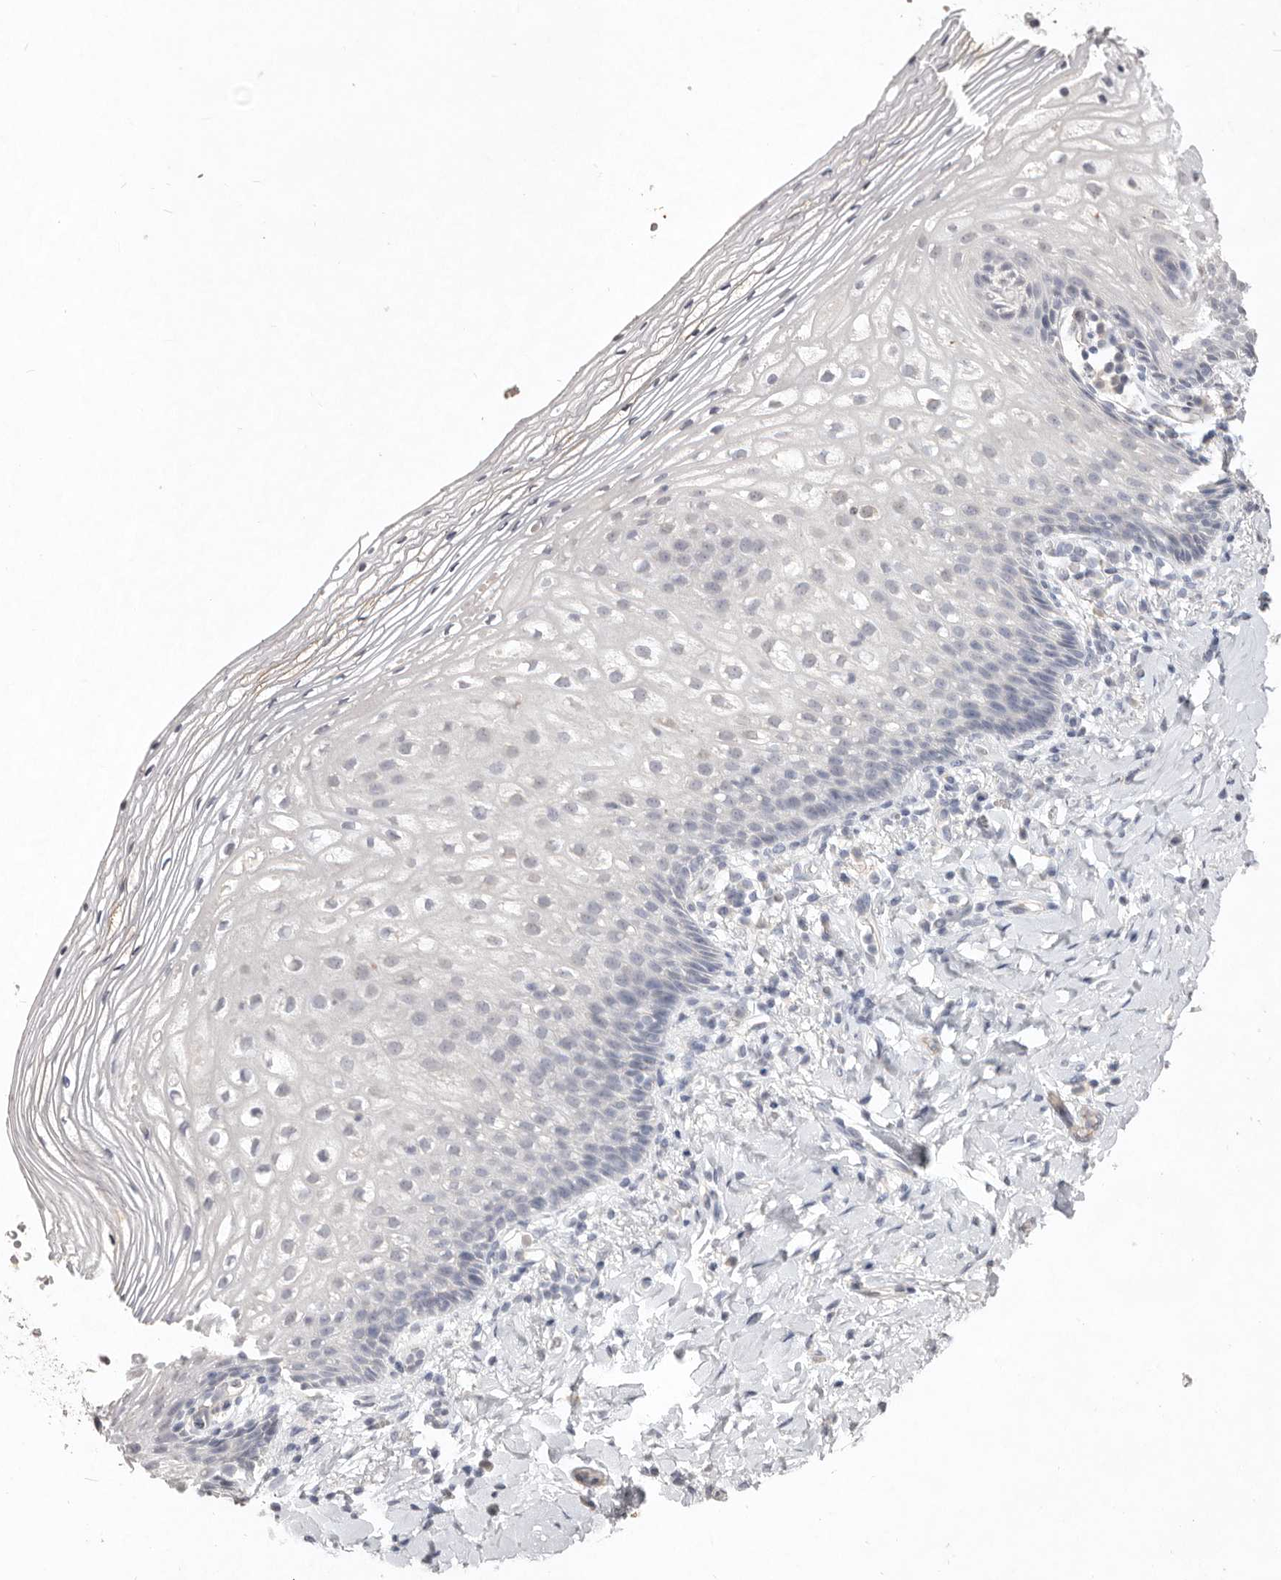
{"staining": {"intensity": "negative", "quantity": "none", "location": "none"}, "tissue": "vagina", "cell_type": "Squamous epithelial cells", "image_type": "normal", "snomed": [{"axis": "morphology", "description": "Normal tissue, NOS"}, {"axis": "topography", "description": "Vagina"}], "caption": "IHC histopathology image of unremarkable vagina: vagina stained with DAB (3,3'-diaminobenzidine) displays no significant protein positivity in squamous epithelial cells.", "gene": "ZYG11B", "patient": {"sex": "female", "age": 60}}